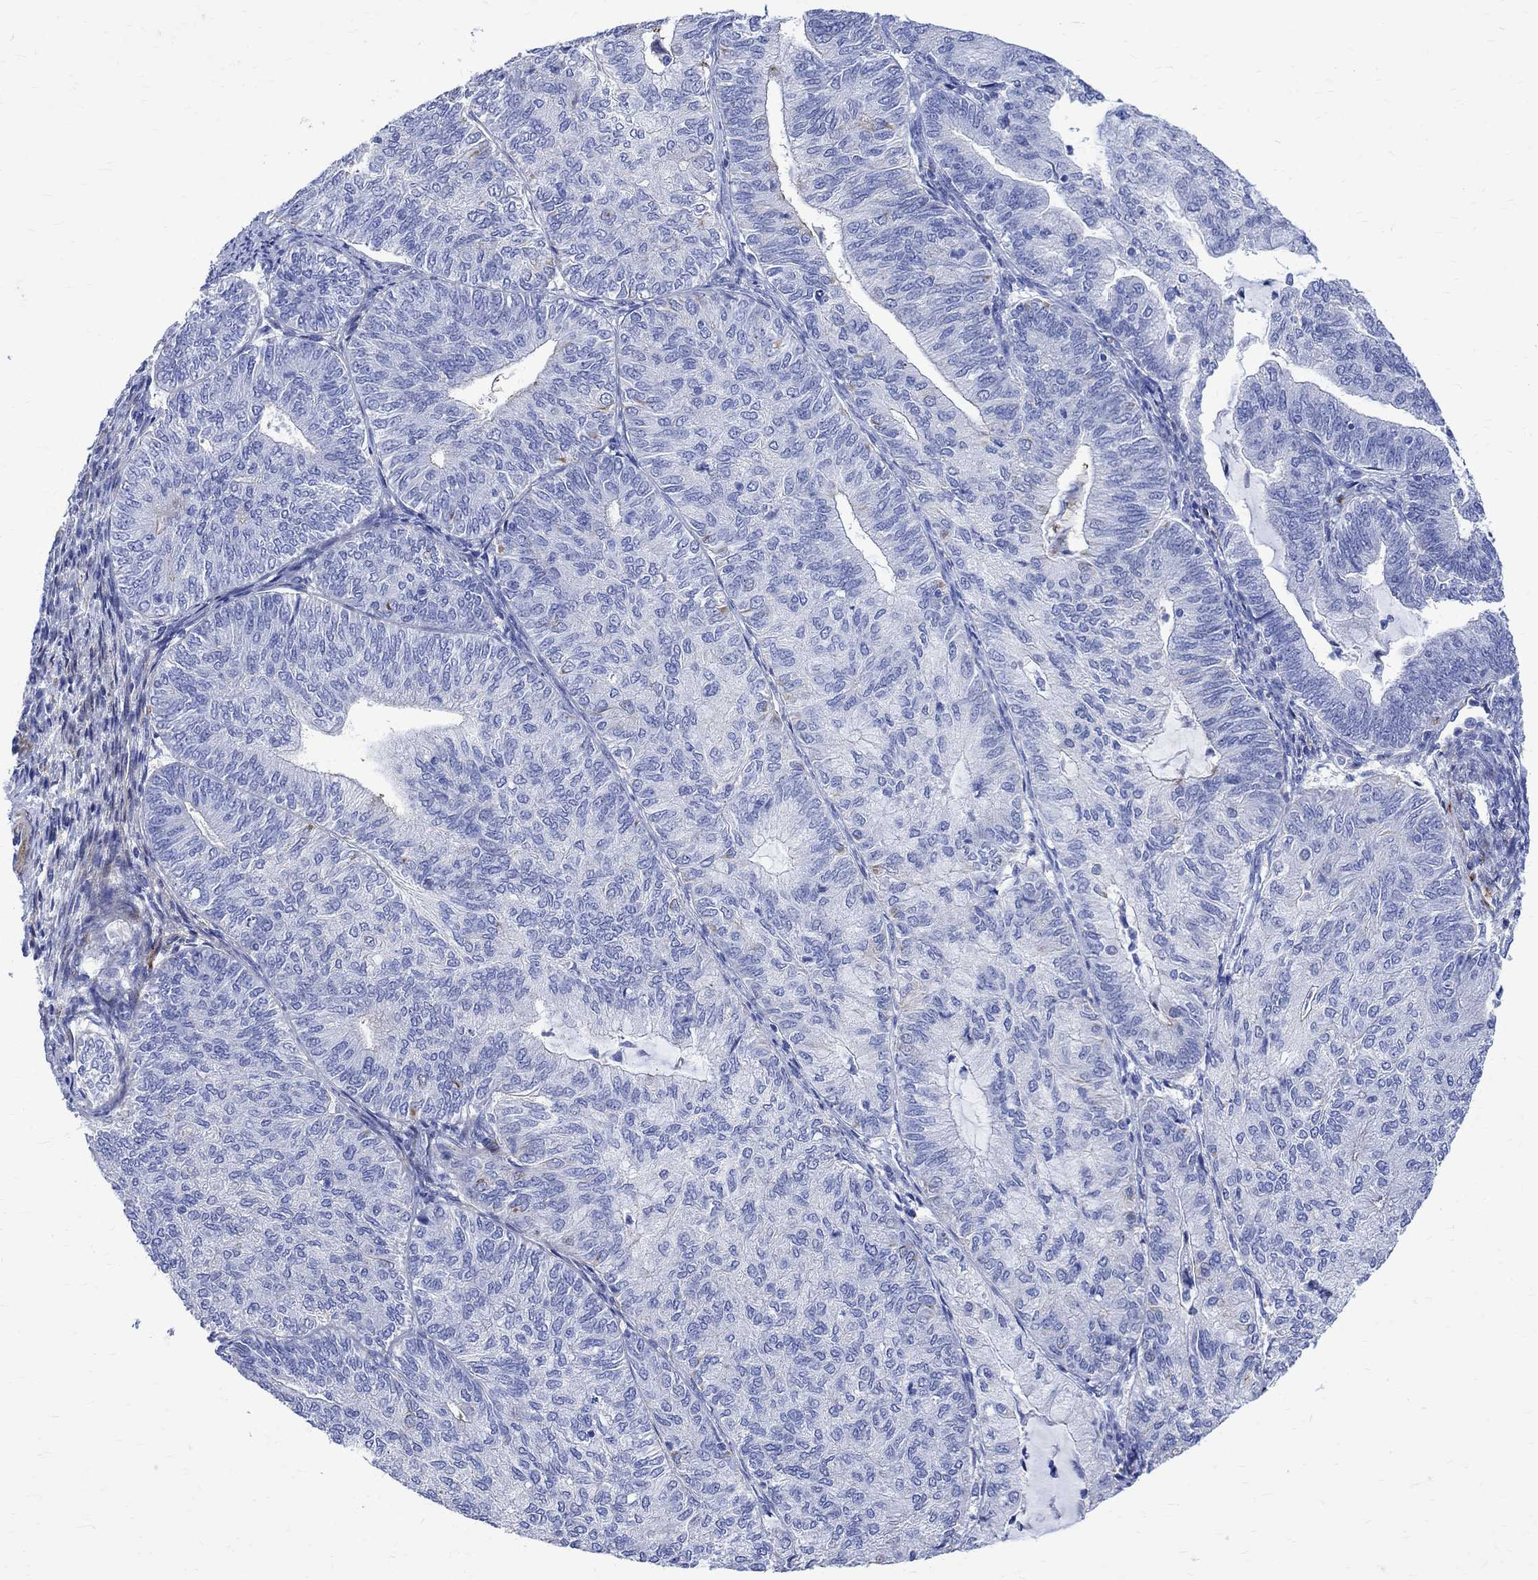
{"staining": {"intensity": "negative", "quantity": "none", "location": "none"}, "tissue": "endometrial cancer", "cell_type": "Tumor cells", "image_type": "cancer", "snomed": [{"axis": "morphology", "description": "Adenocarcinoma, NOS"}, {"axis": "topography", "description": "Endometrium"}], "caption": "There is no significant expression in tumor cells of endometrial cancer.", "gene": "PARVB", "patient": {"sex": "female", "age": 82}}